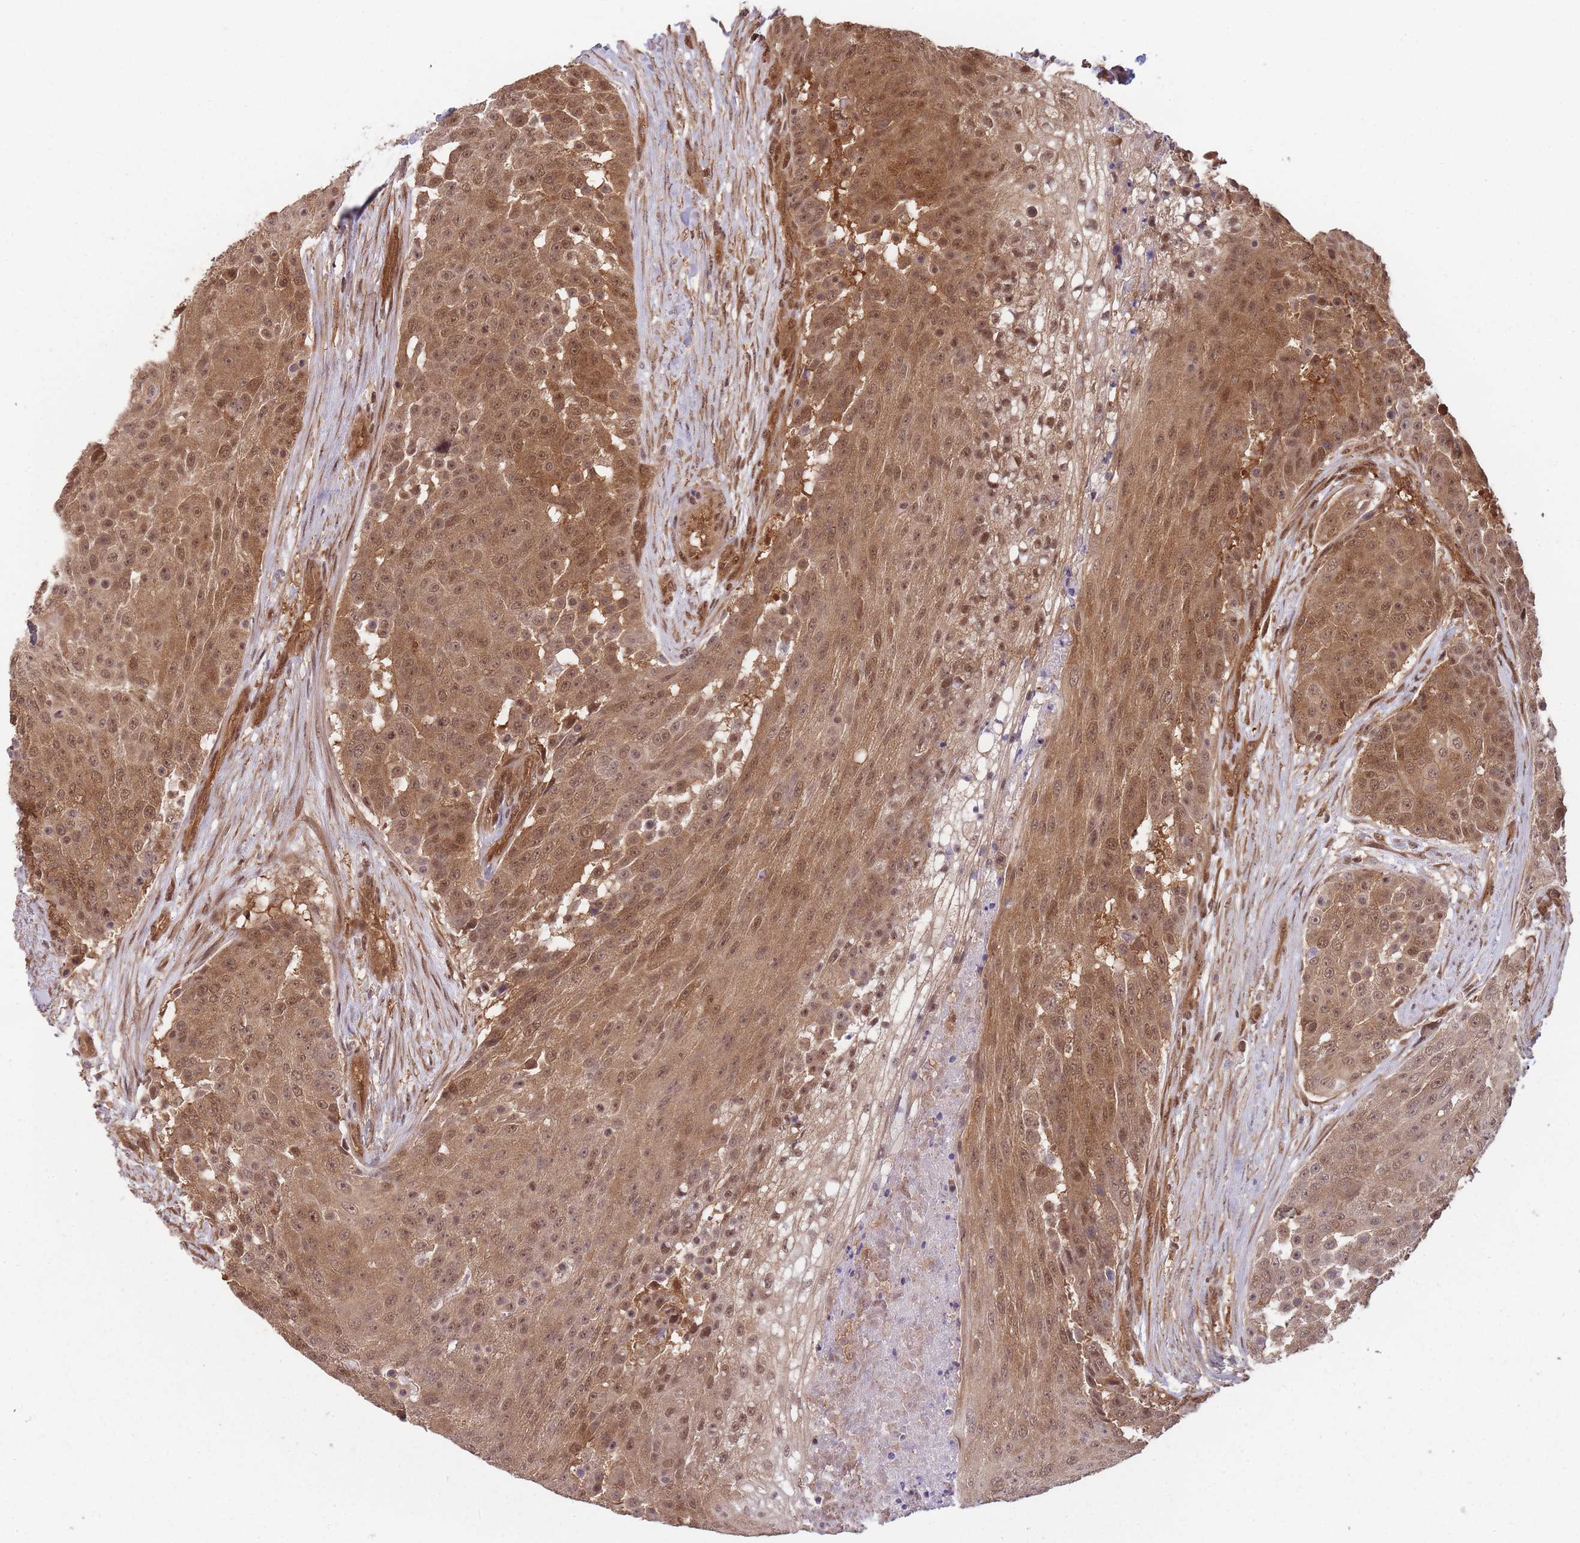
{"staining": {"intensity": "moderate", "quantity": ">75%", "location": "cytoplasmic/membranous,nuclear"}, "tissue": "urothelial cancer", "cell_type": "Tumor cells", "image_type": "cancer", "snomed": [{"axis": "morphology", "description": "Urothelial carcinoma, High grade"}, {"axis": "topography", "description": "Urinary bladder"}], "caption": "Tumor cells exhibit medium levels of moderate cytoplasmic/membranous and nuclear staining in about >75% of cells in urothelial carcinoma (high-grade).", "gene": "PPP6R3", "patient": {"sex": "female", "age": 63}}